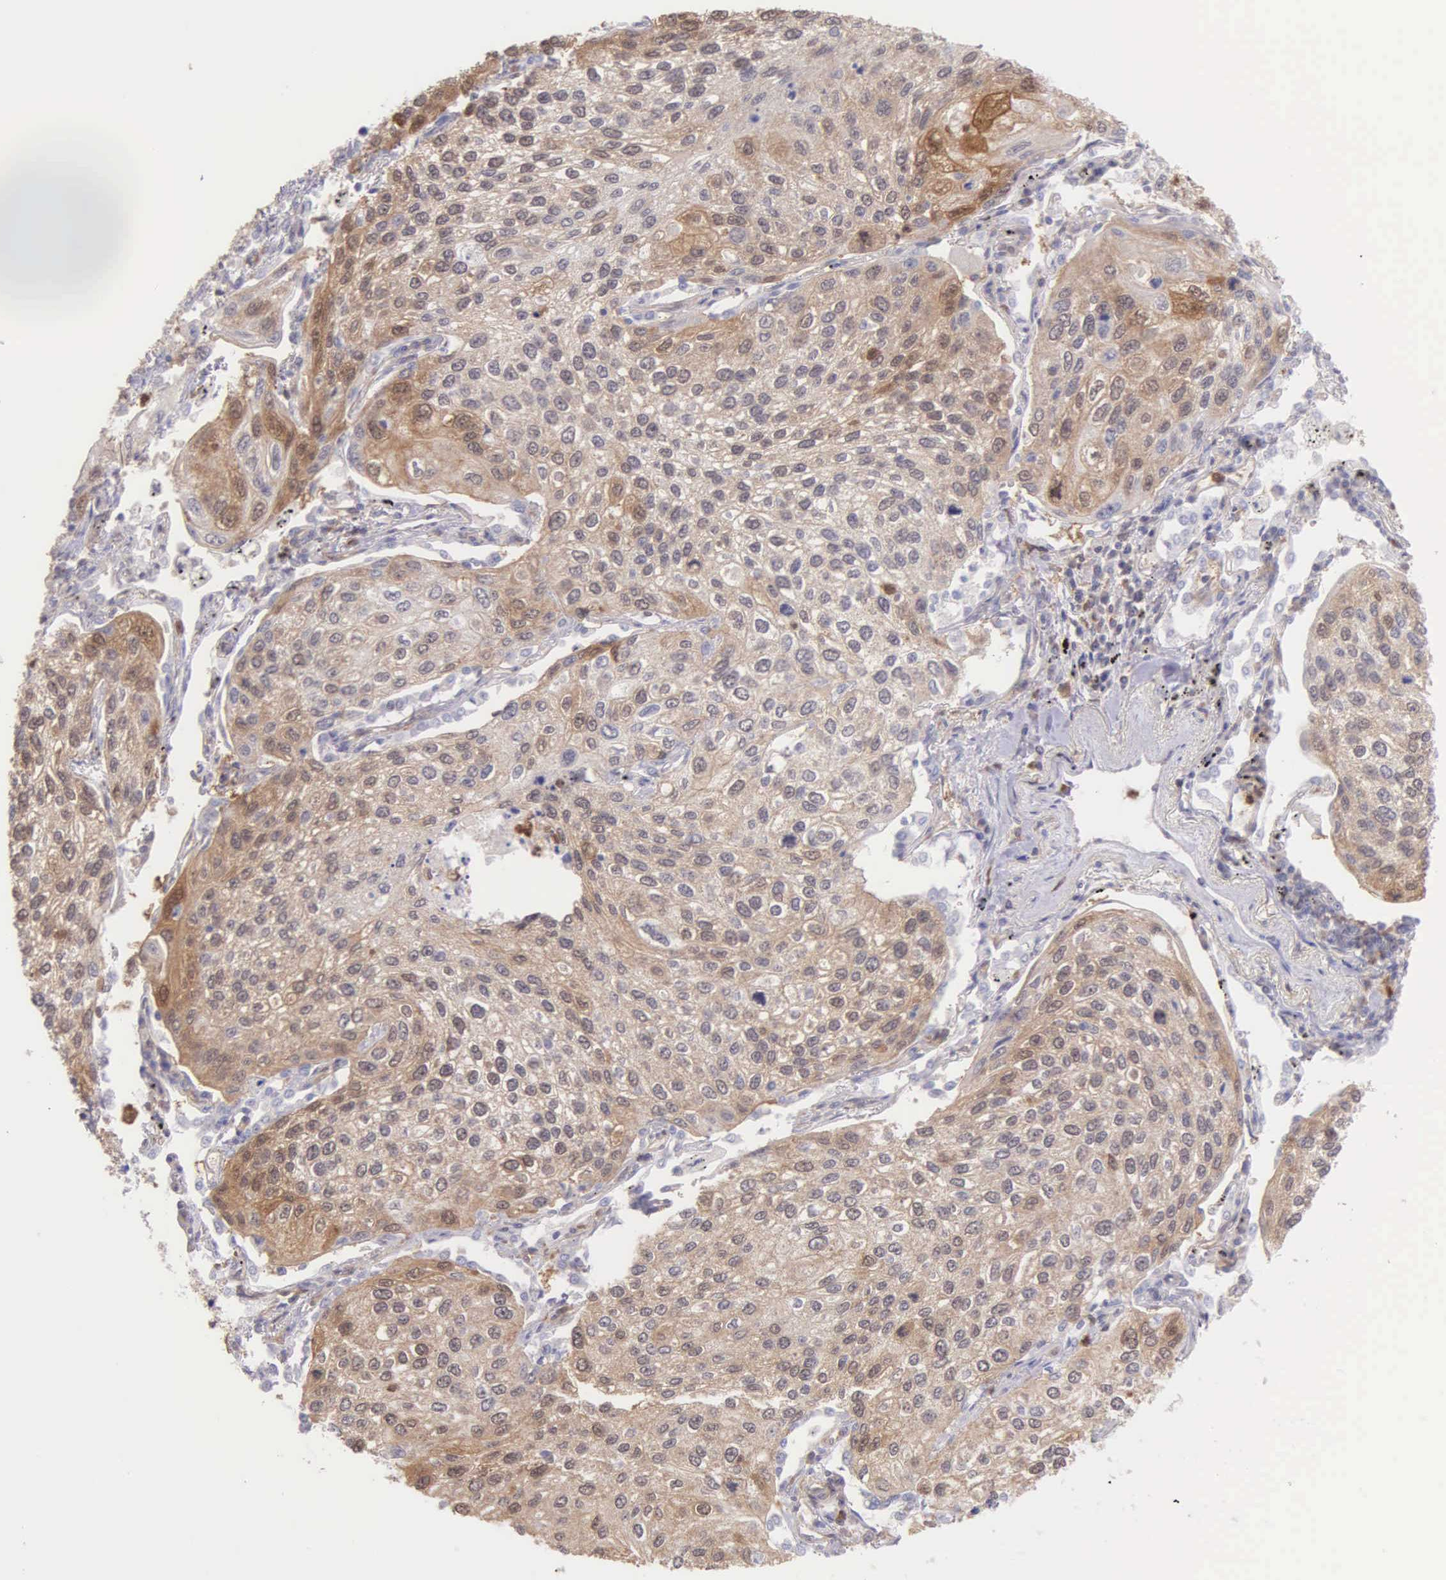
{"staining": {"intensity": "moderate", "quantity": ">75%", "location": "cytoplasmic/membranous"}, "tissue": "lung cancer", "cell_type": "Tumor cells", "image_type": "cancer", "snomed": [{"axis": "morphology", "description": "Squamous cell carcinoma, NOS"}, {"axis": "topography", "description": "Lung"}], "caption": "Squamous cell carcinoma (lung) tissue exhibits moderate cytoplasmic/membranous positivity in about >75% of tumor cells, visualized by immunohistochemistry. Ihc stains the protein in brown and the nuclei are stained blue.", "gene": "BID", "patient": {"sex": "male", "age": 75}}